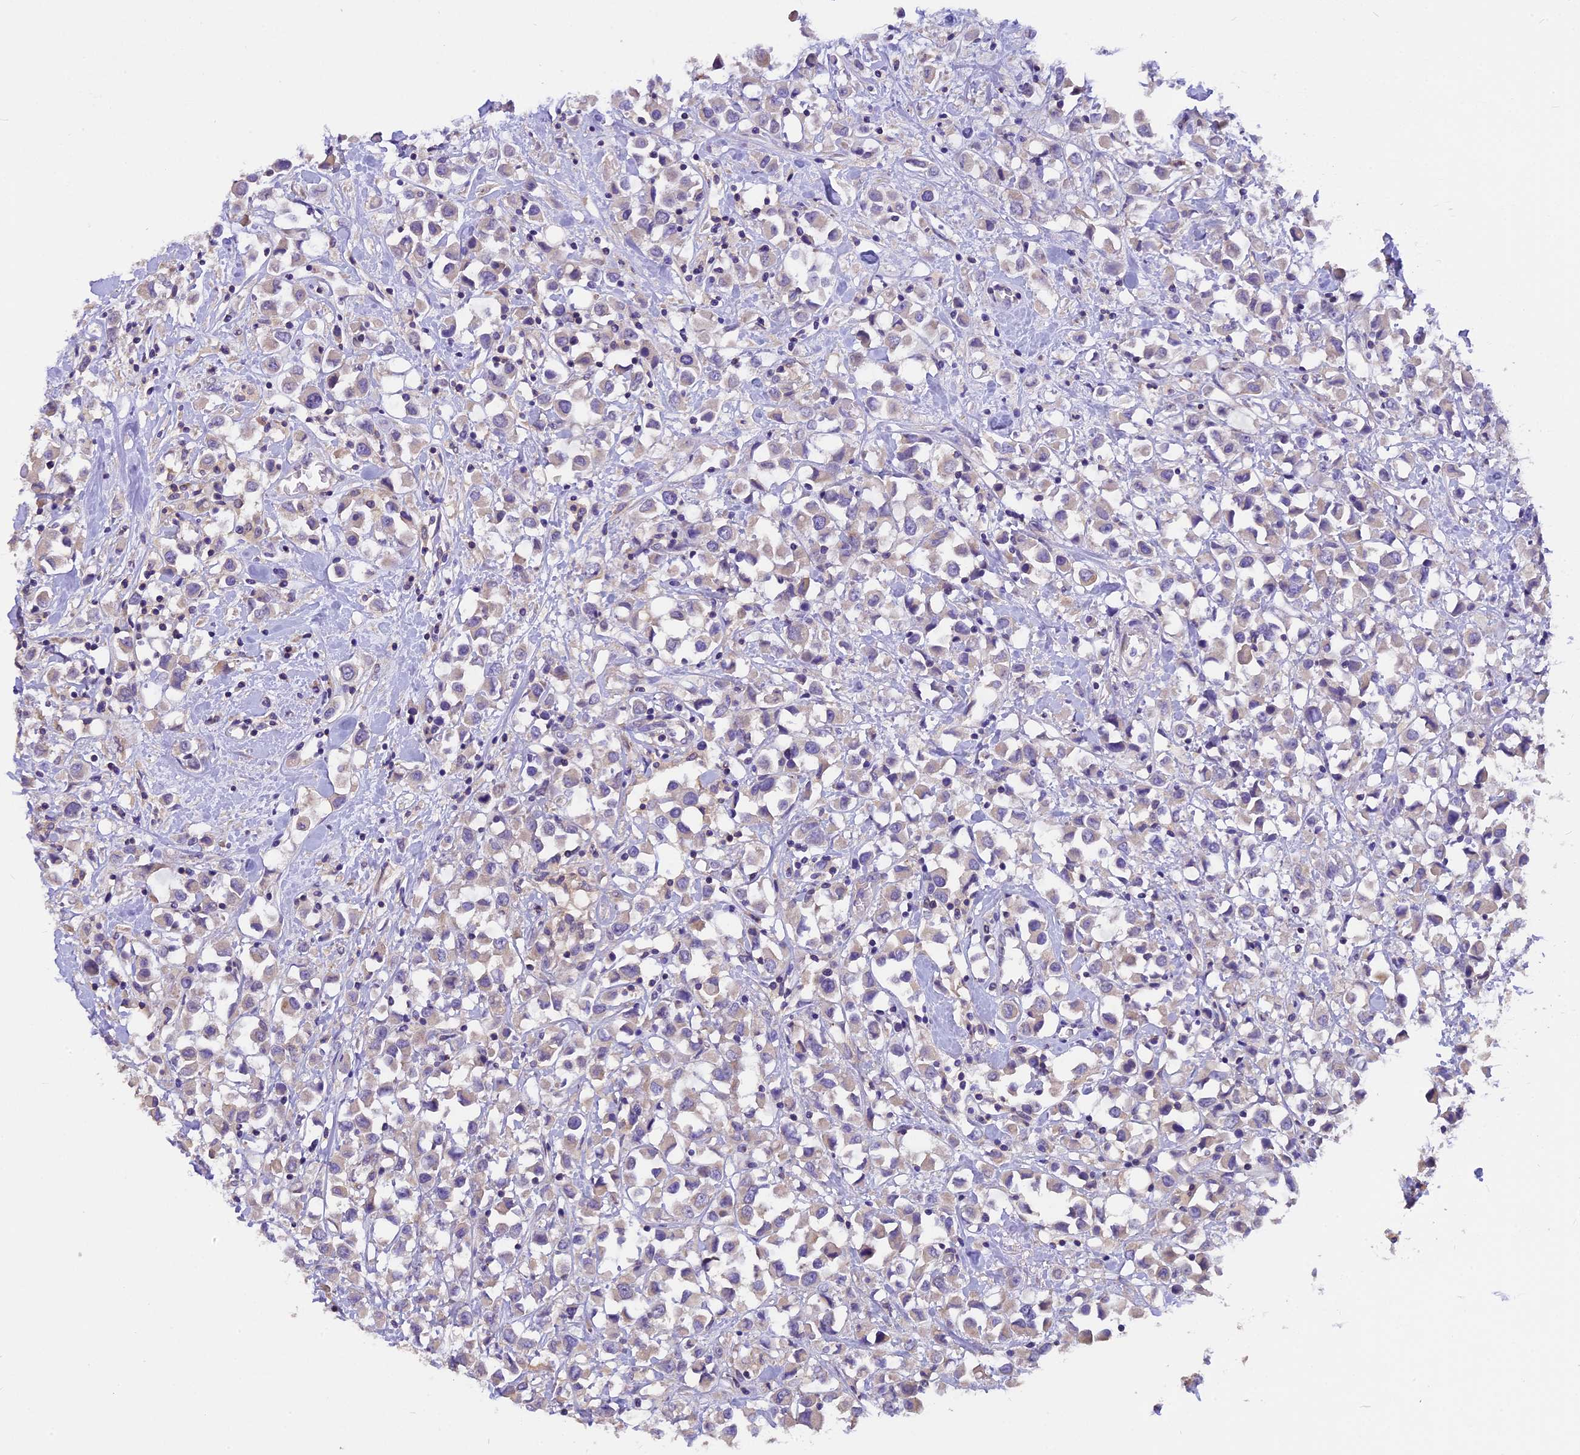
{"staining": {"intensity": "negative", "quantity": "none", "location": "none"}, "tissue": "breast cancer", "cell_type": "Tumor cells", "image_type": "cancer", "snomed": [{"axis": "morphology", "description": "Duct carcinoma"}, {"axis": "topography", "description": "Breast"}], "caption": "High magnification brightfield microscopy of breast cancer (intraductal carcinoma) stained with DAB (3,3'-diaminobenzidine) (brown) and counterstained with hematoxylin (blue): tumor cells show no significant expression. Brightfield microscopy of immunohistochemistry (IHC) stained with DAB (brown) and hematoxylin (blue), captured at high magnification.", "gene": "AP3B2", "patient": {"sex": "female", "age": 61}}